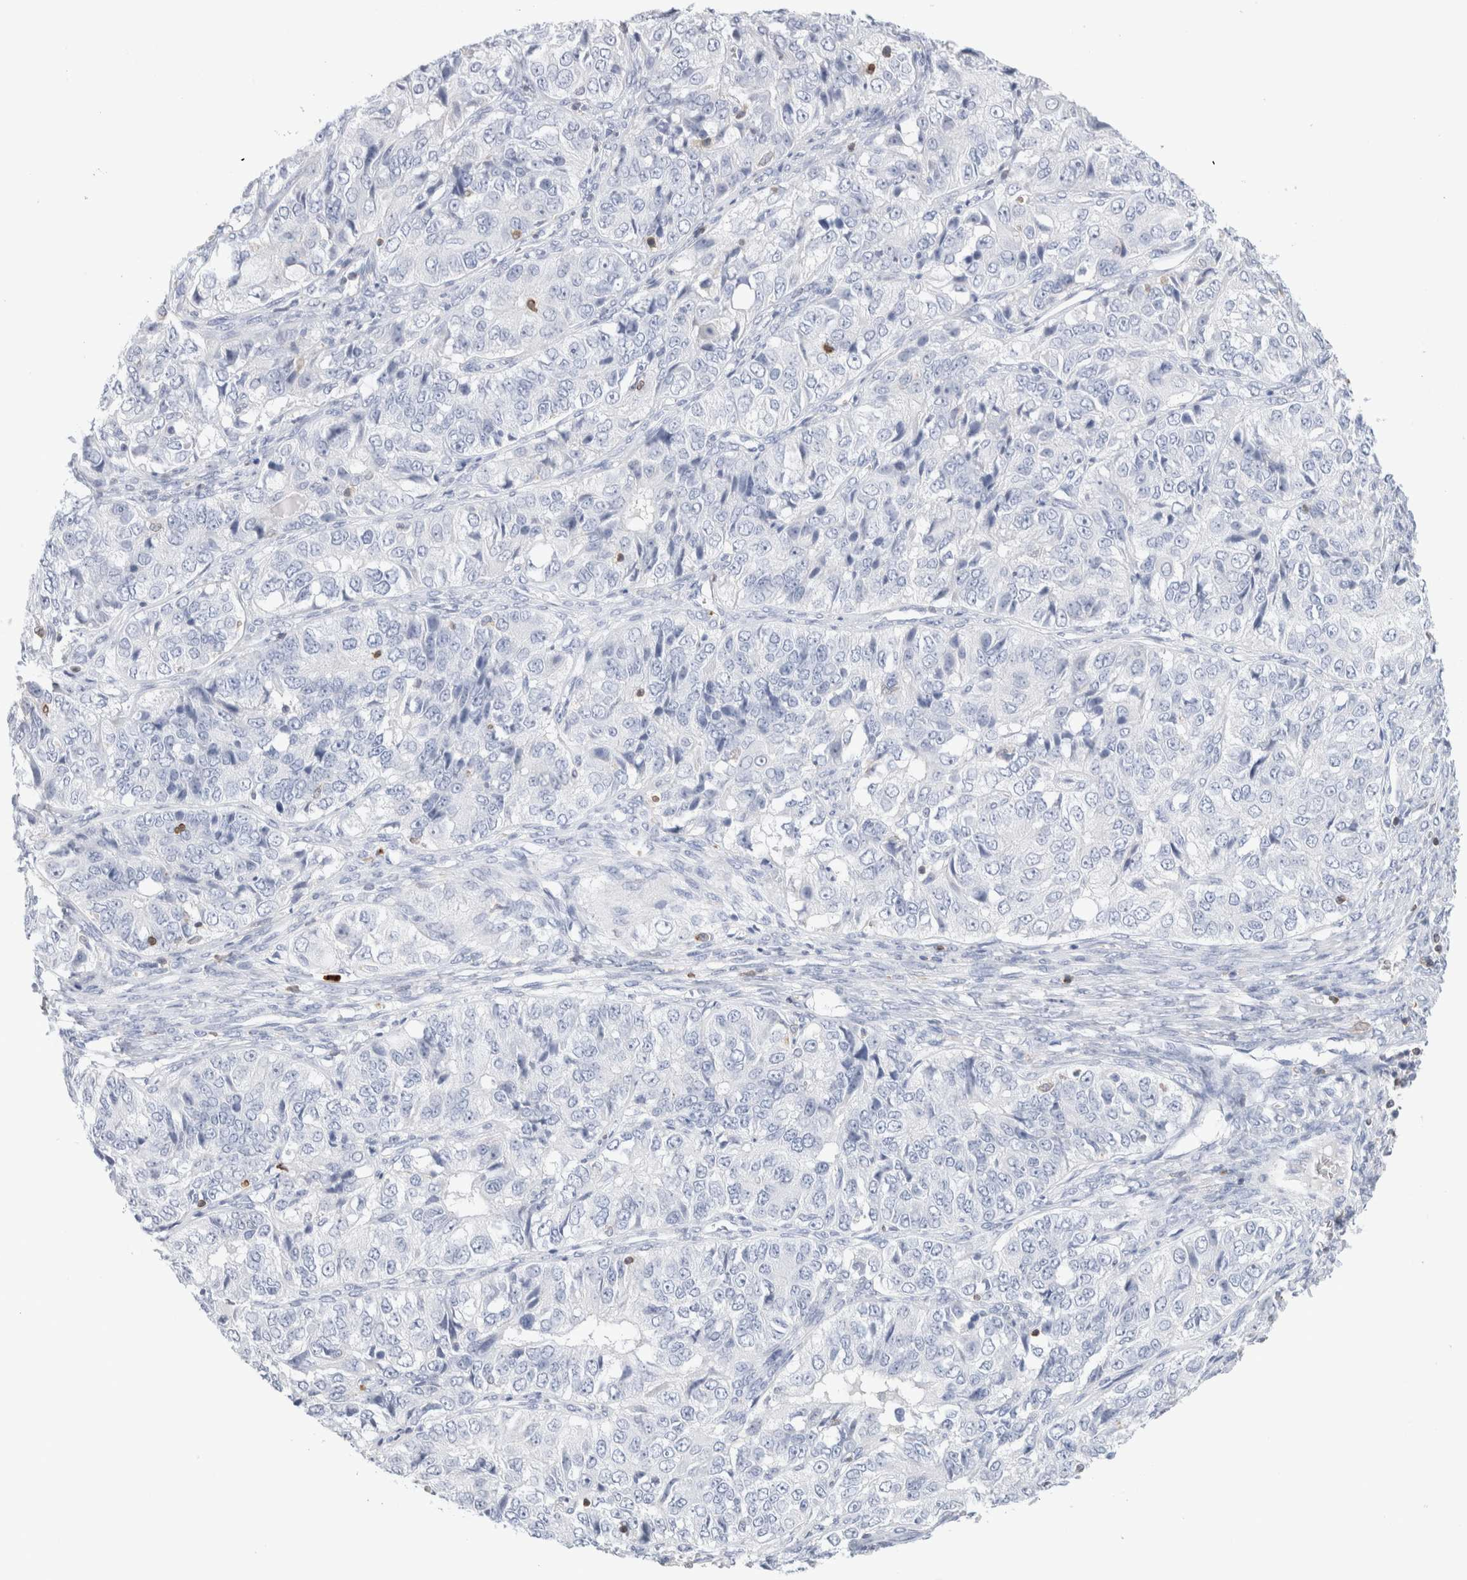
{"staining": {"intensity": "negative", "quantity": "none", "location": "none"}, "tissue": "ovarian cancer", "cell_type": "Tumor cells", "image_type": "cancer", "snomed": [{"axis": "morphology", "description": "Carcinoma, endometroid"}, {"axis": "topography", "description": "Ovary"}], "caption": "High power microscopy image of an immunohistochemistry micrograph of ovarian cancer, revealing no significant staining in tumor cells.", "gene": "ALOX5AP", "patient": {"sex": "female", "age": 51}}